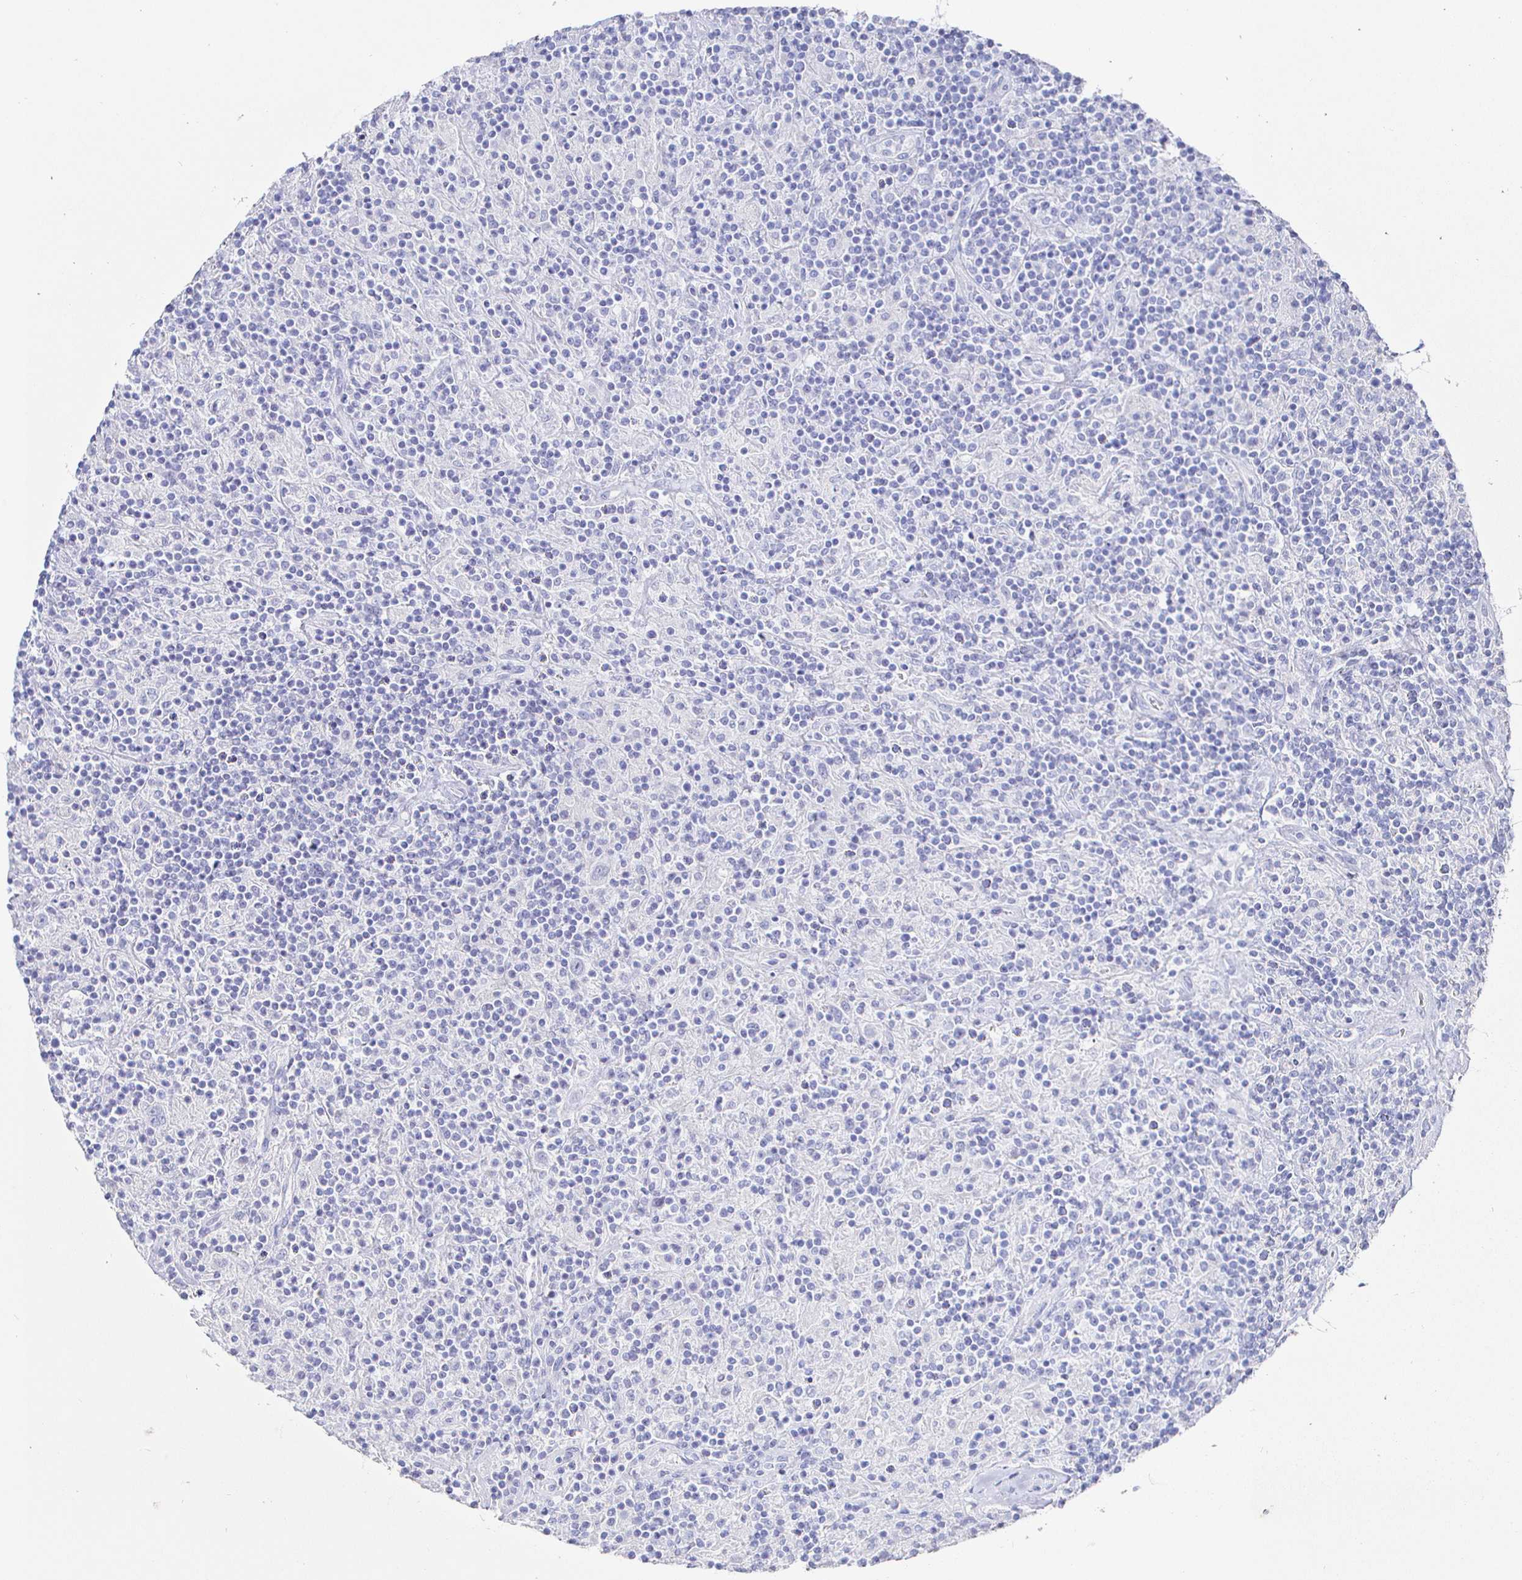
{"staining": {"intensity": "negative", "quantity": "none", "location": "none"}, "tissue": "lymphoma", "cell_type": "Tumor cells", "image_type": "cancer", "snomed": [{"axis": "morphology", "description": "Hodgkin's disease, NOS"}, {"axis": "topography", "description": "Lymph node"}], "caption": "Immunohistochemistry histopathology image of lymphoma stained for a protein (brown), which displays no expression in tumor cells.", "gene": "CLCA1", "patient": {"sex": "male", "age": 70}}